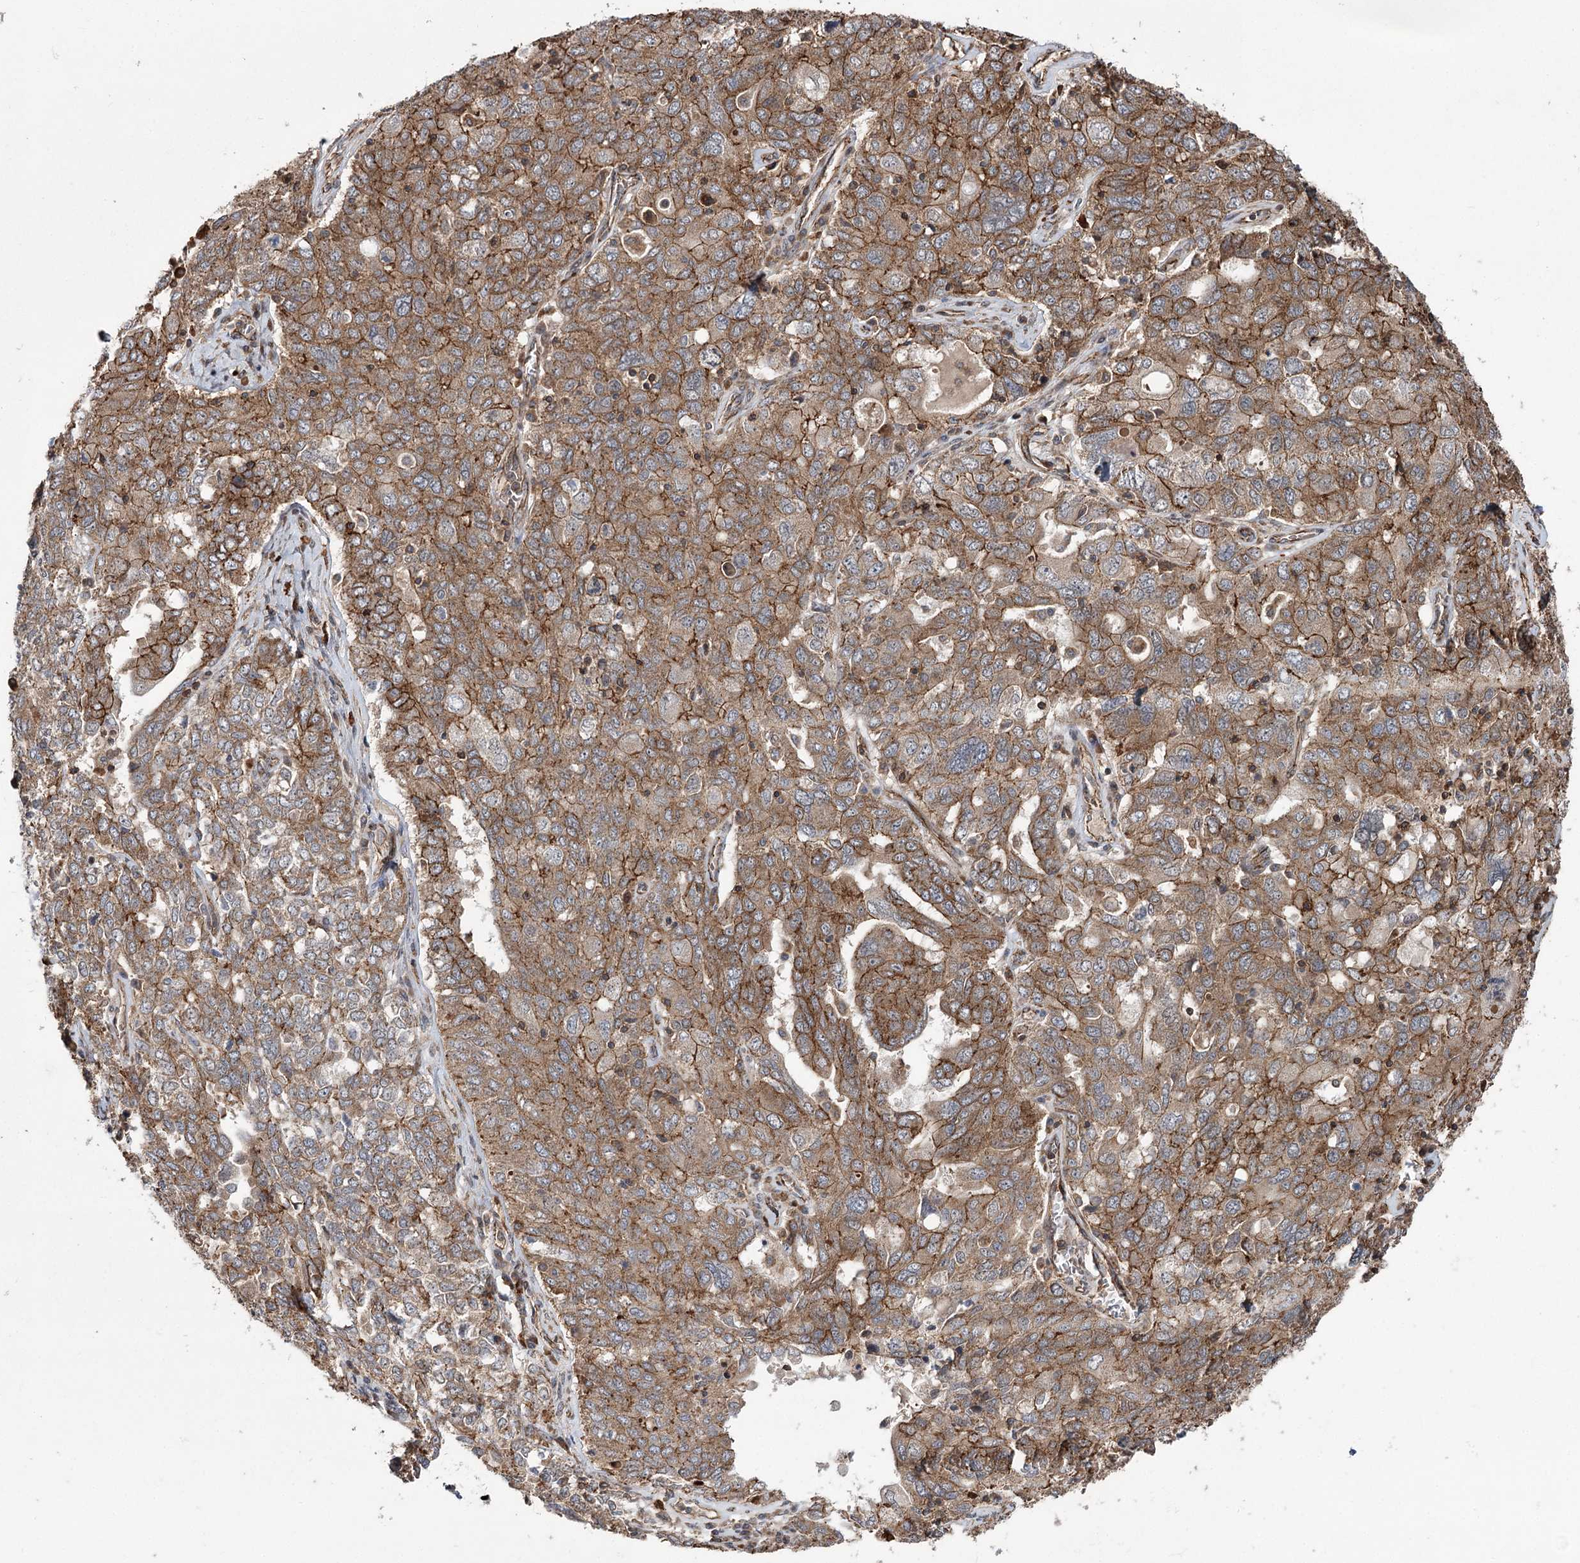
{"staining": {"intensity": "moderate", "quantity": ">75%", "location": "cytoplasmic/membranous"}, "tissue": "ovarian cancer", "cell_type": "Tumor cells", "image_type": "cancer", "snomed": [{"axis": "morphology", "description": "Carcinoma, endometroid"}, {"axis": "topography", "description": "Ovary"}], "caption": "Immunohistochemical staining of endometroid carcinoma (ovarian) reveals moderate cytoplasmic/membranous protein positivity in about >75% of tumor cells. (DAB IHC, brown staining for protein, blue staining for nuclei).", "gene": "DHX29", "patient": {"sex": "female", "age": 62}}